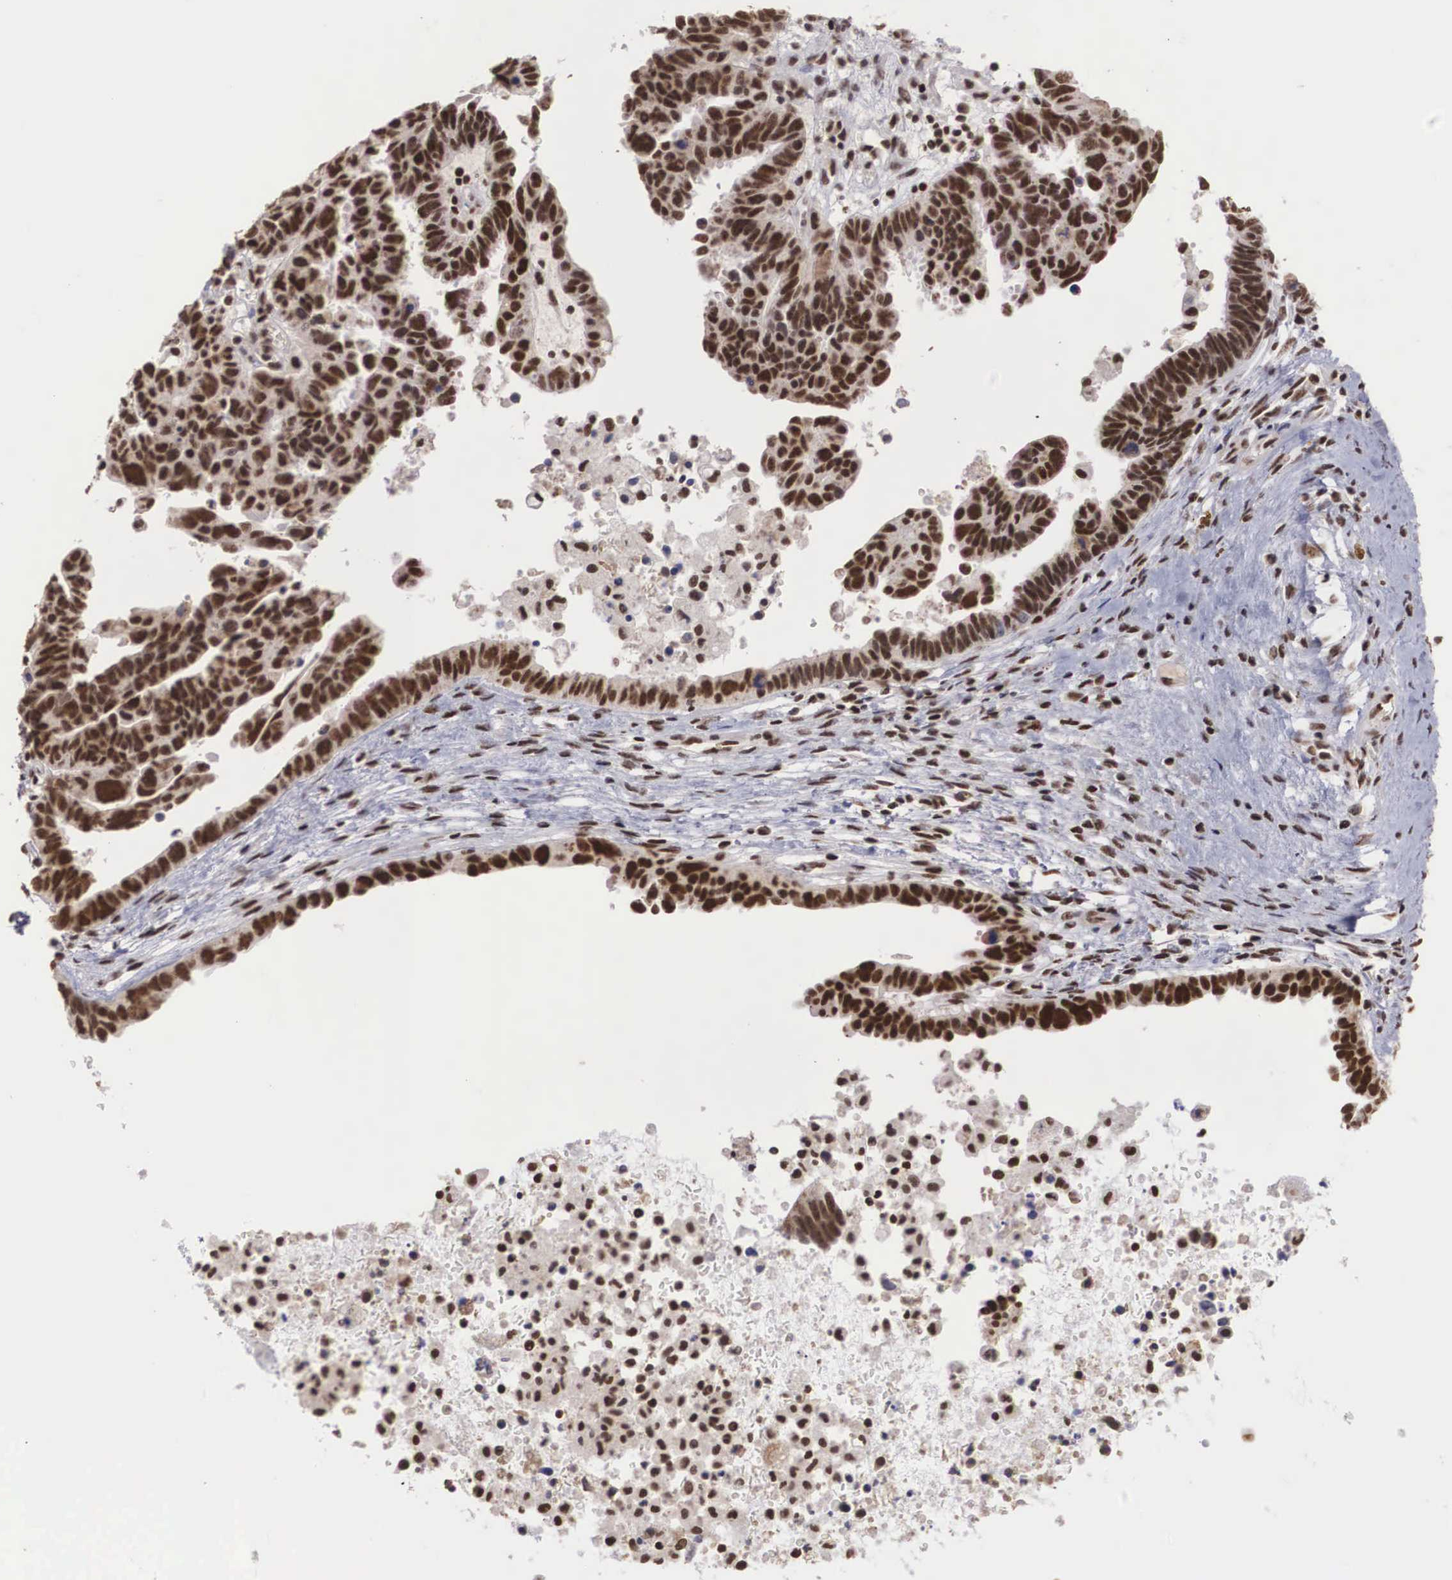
{"staining": {"intensity": "strong", "quantity": ">75%", "location": "nuclear"}, "tissue": "ovarian cancer", "cell_type": "Tumor cells", "image_type": "cancer", "snomed": [{"axis": "morphology", "description": "Carcinoma, endometroid"}, {"axis": "morphology", "description": "Cystadenocarcinoma, serous, NOS"}, {"axis": "topography", "description": "Ovary"}], "caption": "Ovarian cancer was stained to show a protein in brown. There is high levels of strong nuclear expression in about >75% of tumor cells. Using DAB (3,3'-diaminobenzidine) (brown) and hematoxylin (blue) stains, captured at high magnification using brightfield microscopy.", "gene": "HTATSF1", "patient": {"sex": "female", "age": 45}}